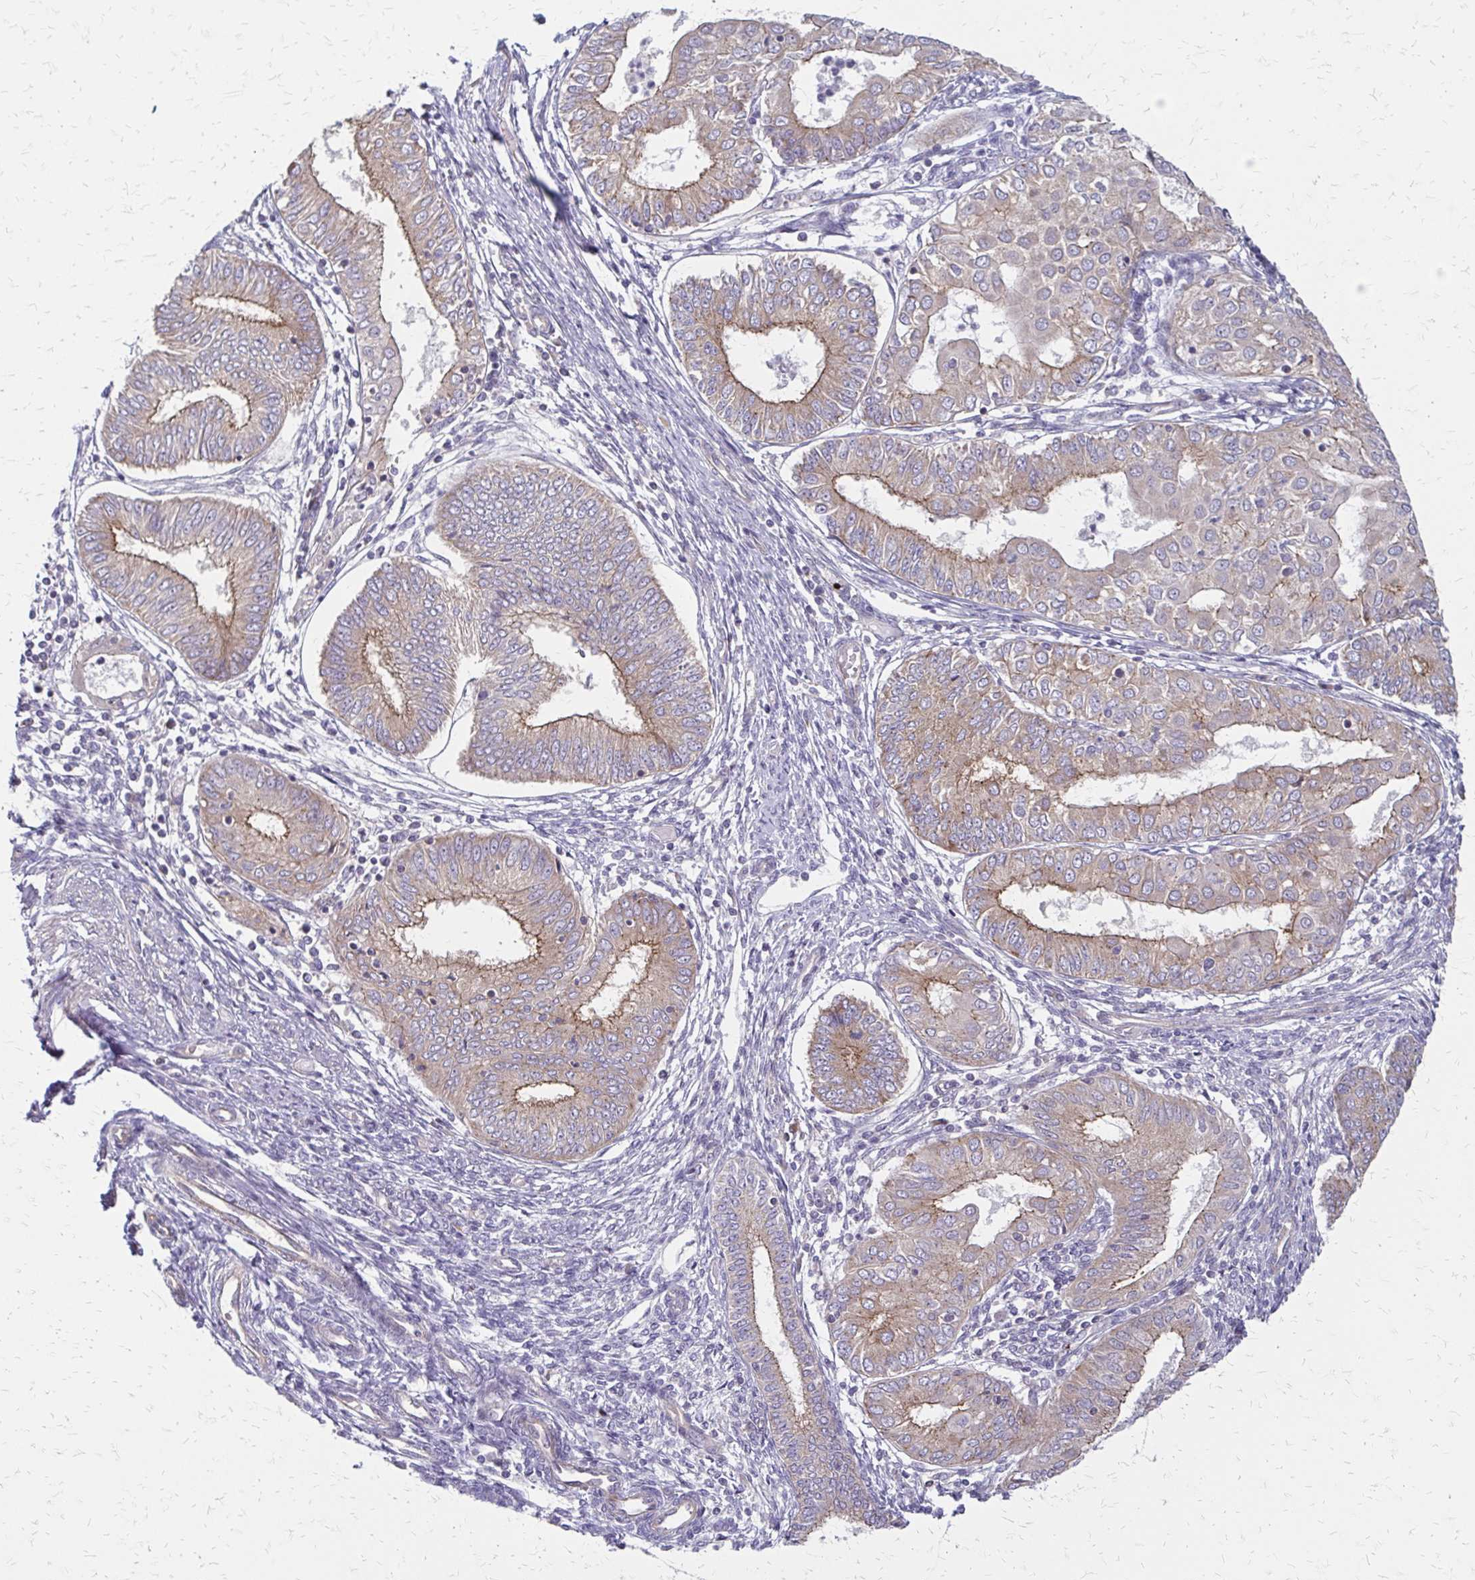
{"staining": {"intensity": "weak", "quantity": "25%-75%", "location": "cytoplasmic/membranous"}, "tissue": "endometrial cancer", "cell_type": "Tumor cells", "image_type": "cancer", "snomed": [{"axis": "morphology", "description": "Adenocarcinoma, NOS"}, {"axis": "topography", "description": "Endometrium"}], "caption": "Immunohistochemistry (DAB (3,3'-diaminobenzidine)) staining of human endometrial cancer (adenocarcinoma) shows weak cytoplasmic/membranous protein expression in approximately 25%-75% of tumor cells. (brown staining indicates protein expression, while blue staining denotes nuclei).", "gene": "ZNF383", "patient": {"sex": "female", "age": 68}}